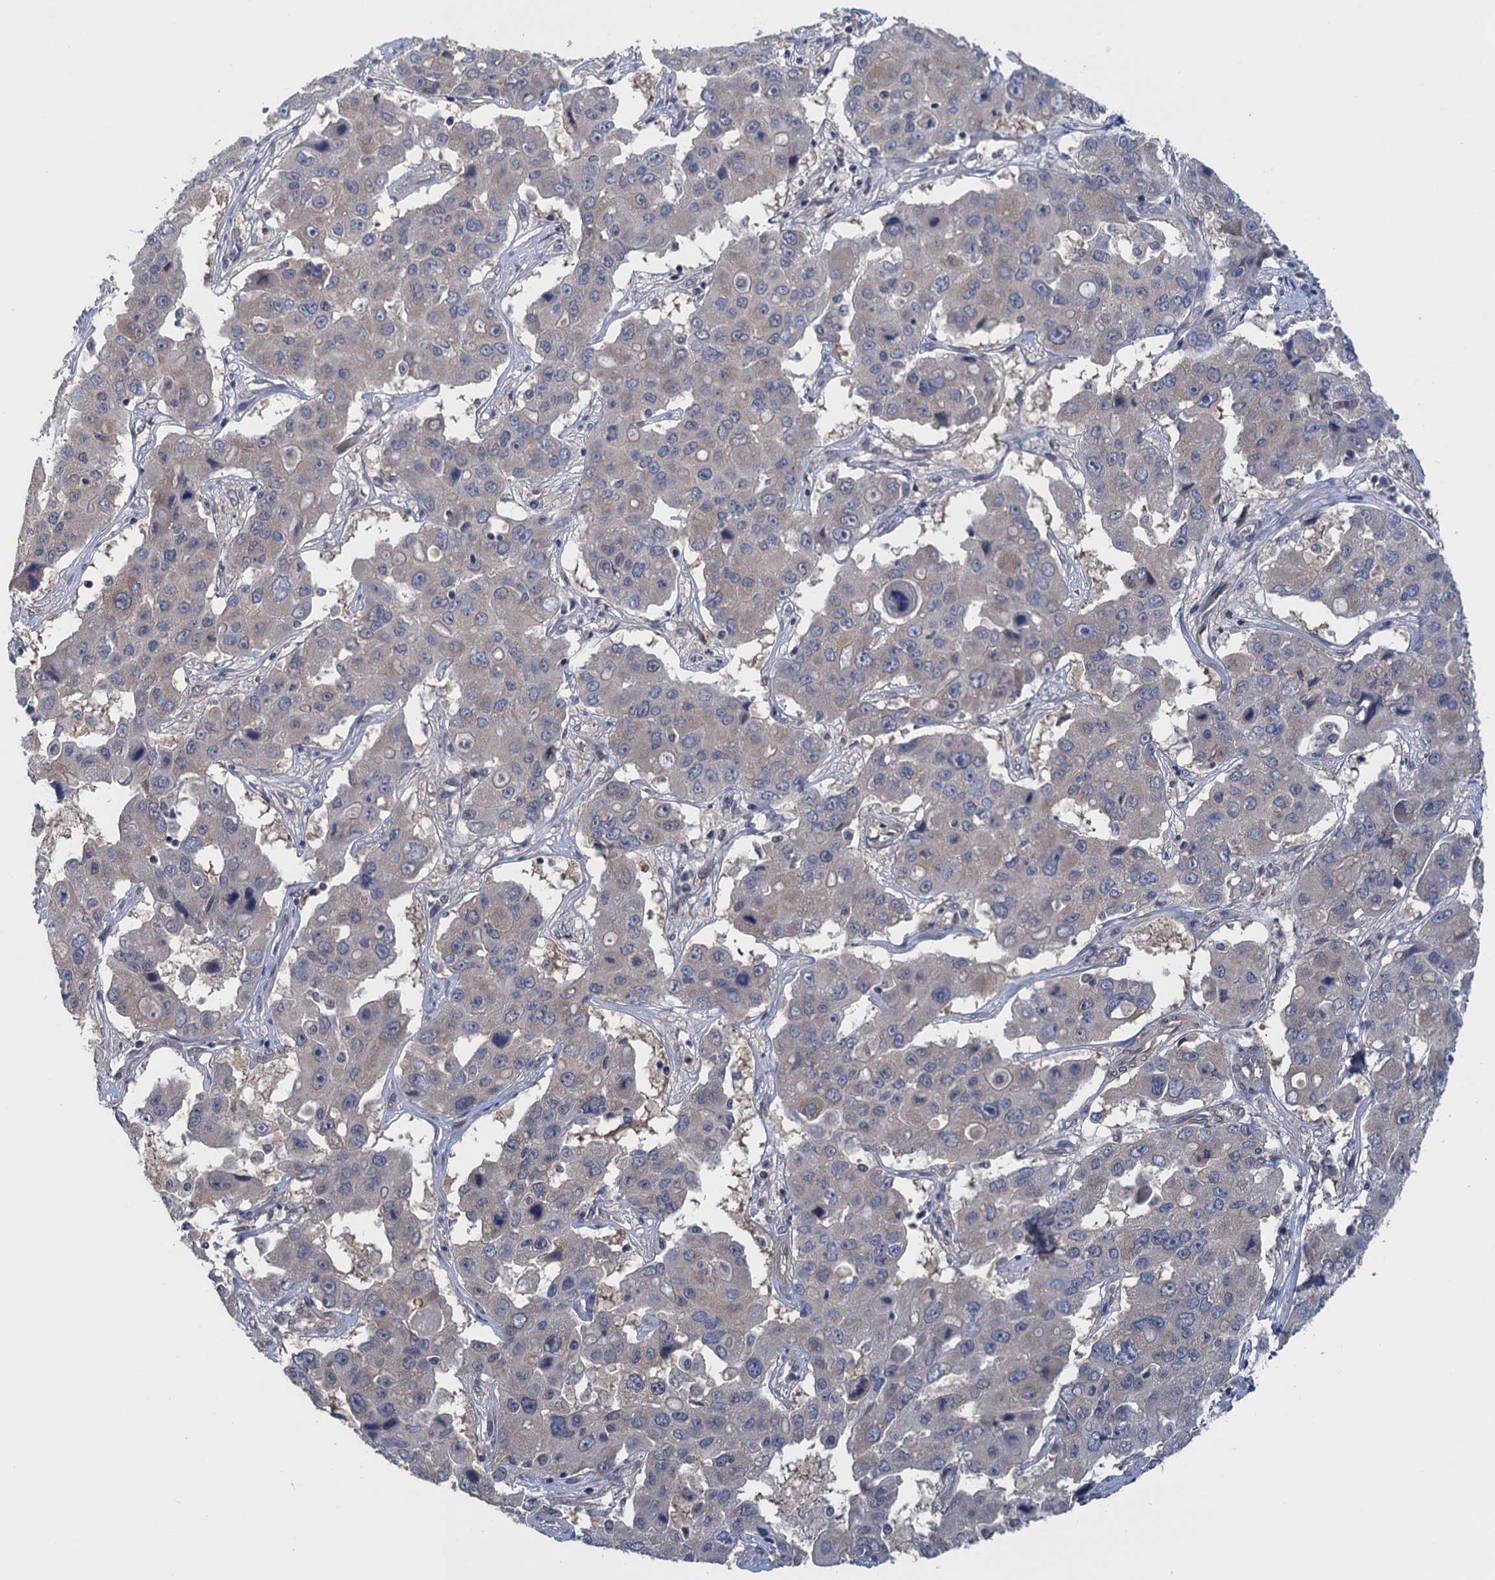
{"staining": {"intensity": "negative", "quantity": "none", "location": "none"}, "tissue": "liver cancer", "cell_type": "Tumor cells", "image_type": "cancer", "snomed": [{"axis": "morphology", "description": "Cholangiocarcinoma"}, {"axis": "topography", "description": "Liver"}], "caption": "The histopathology image reveals no staining of tumor cells in liver cholangiocarcinoma.", "gene": "CTU2", "patient": {"sex": "male", "age": 67}}